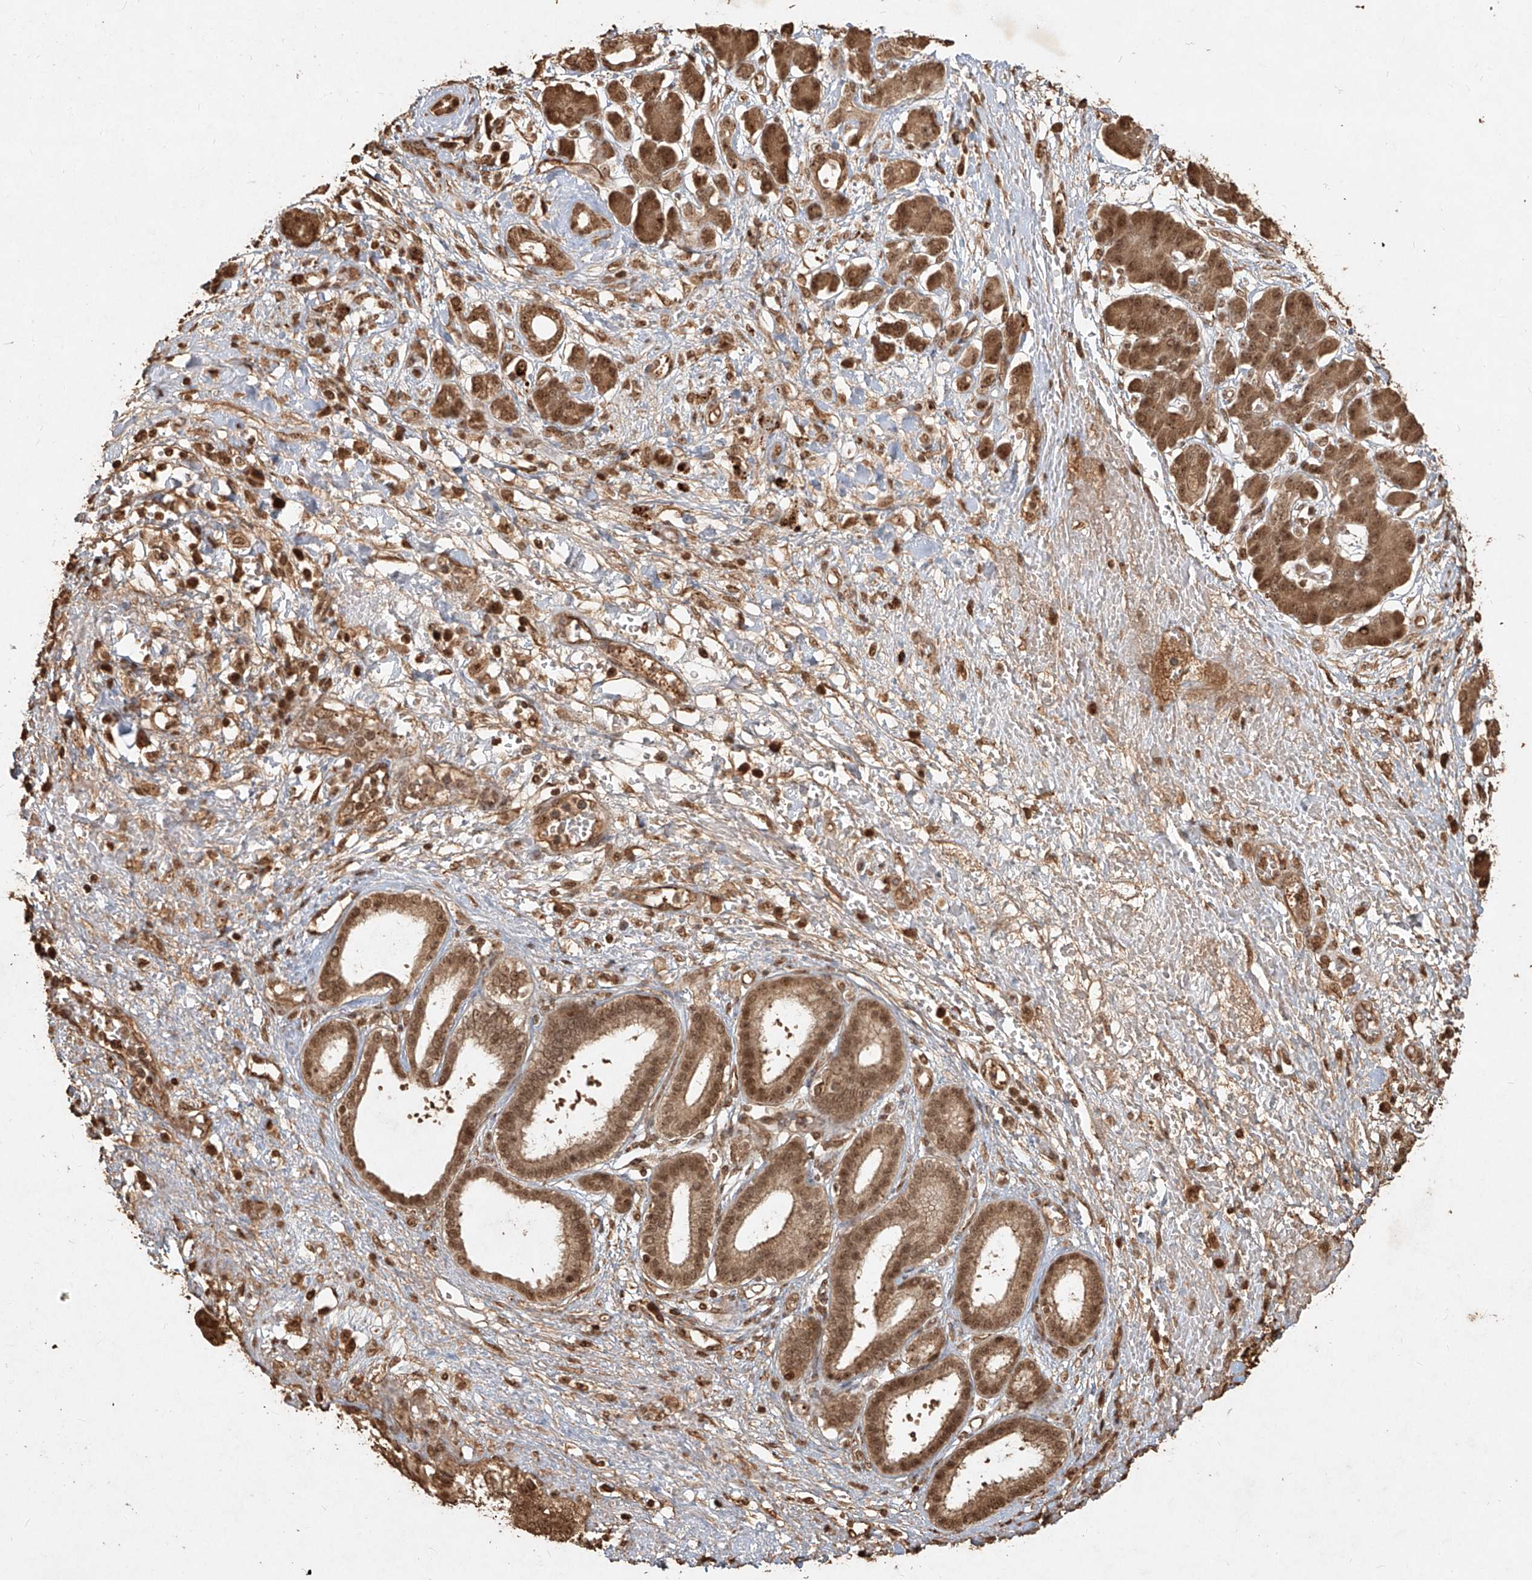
{"staining": {"intensity": "moderate", "quantity": ">75%", "location": "cytoplasmic/membranous,nuclear"}, "tissue": "pancreatic cancer", "cell_type": "Tumor cells", "image_type": "cancer", "snomed": [{"axis": "morphology", "description": "Adenocarcinoma, NOS"}, {"axis": "topography", "description": "Pancreas"}], "caption": "Immunohistochemistry of pancreatic cancer (adenocarcinoma) exhibits medium levels of moderate cytoplasmic/membranous and nuclear expression in about >75% of tumor cells. Immunohistochemistry stains the protein in brown and the nuclei are stained blue.", "gene": "UBE2K", "patient": {"sex": "female", "age": 56}}